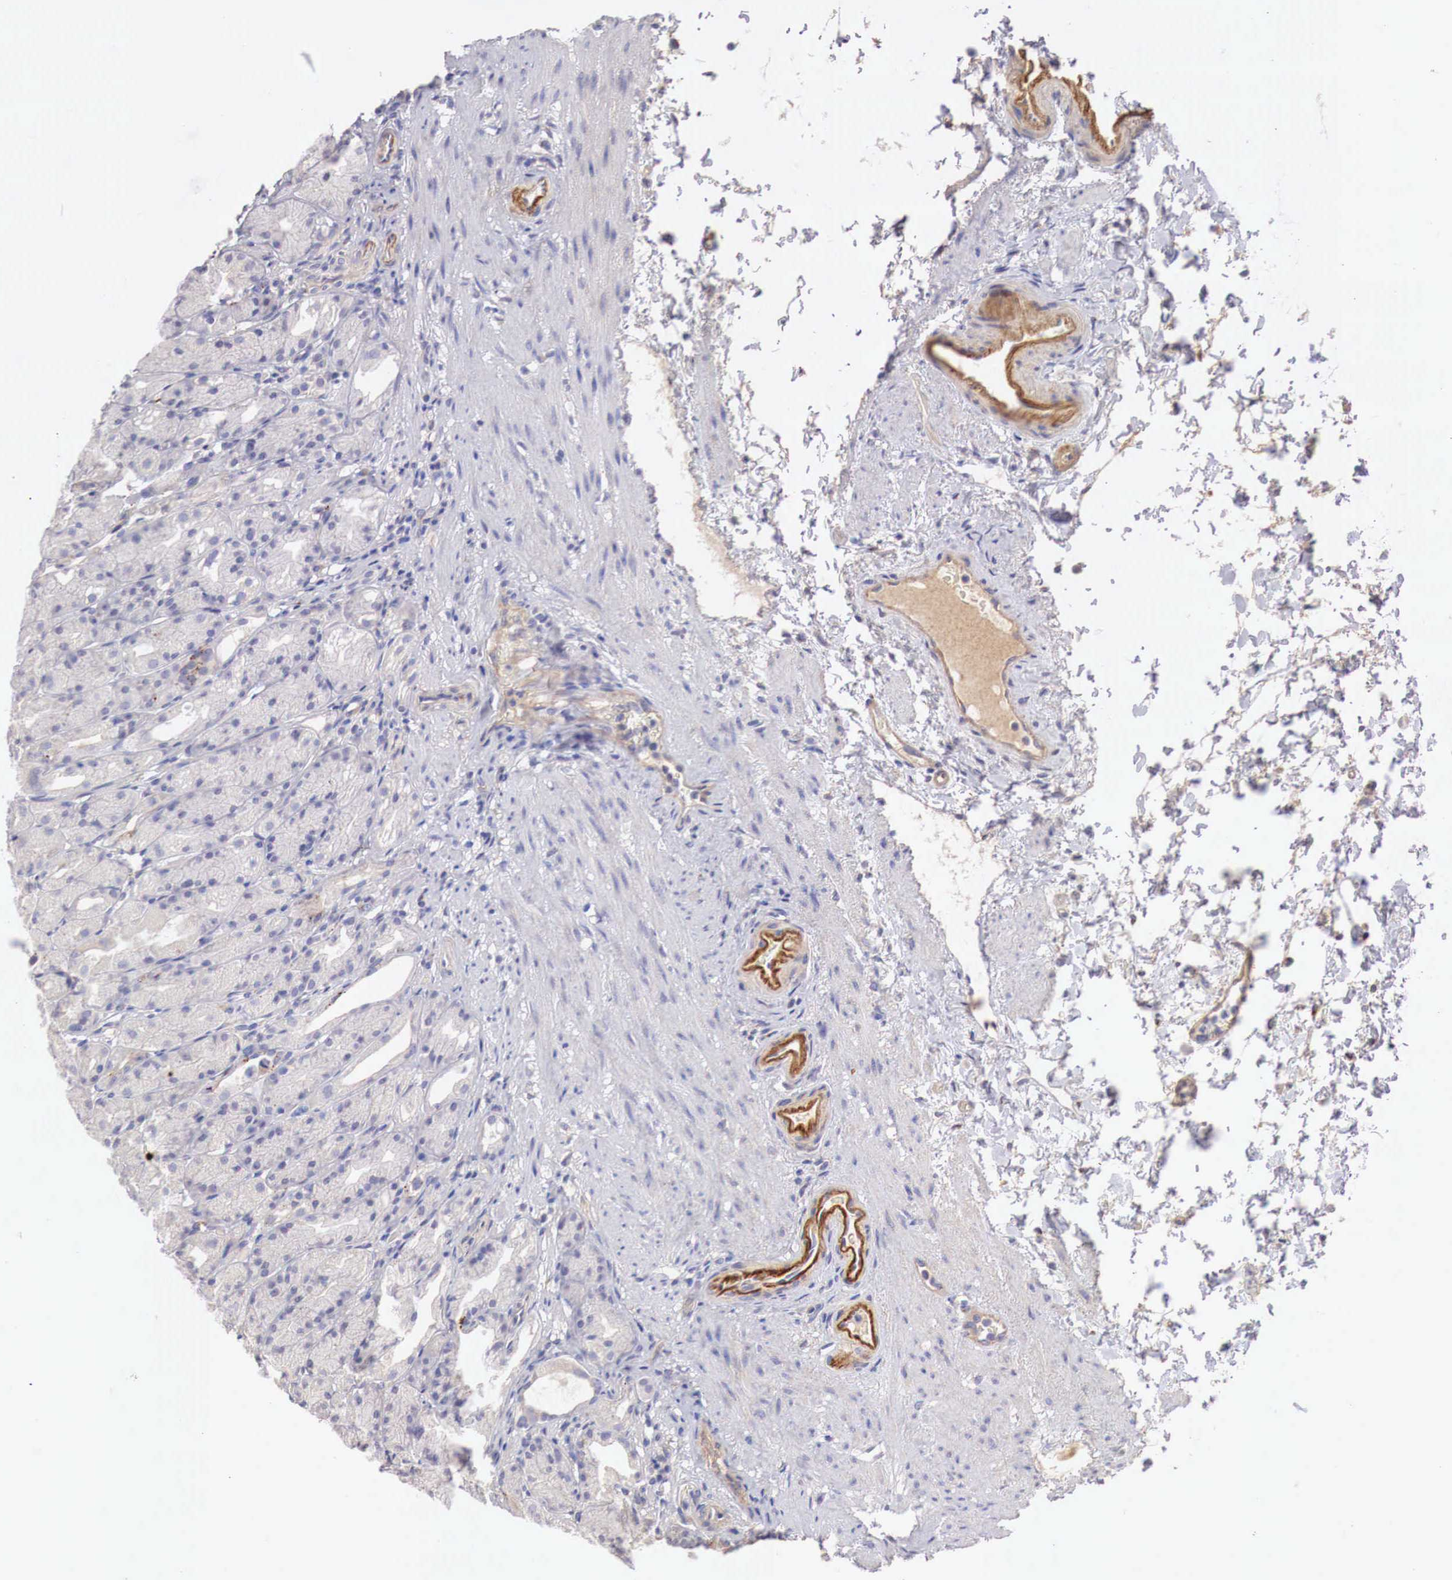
{"staining": {"intensity": "negative", "quantity": "none", "location": "none"}, "tissue": "stomach", "cell_type": "Glandular cells", "image_type": "normal", "snomed": [{"axis": "morphology", "description": "Normal tissue, NOS"}, {"axis": "topography", "description": "Stomach, upper"}], "caption": "Immunohistochemistry photomicrograph of normal stomach: human stomach stained with DAB displays no significant protein expression in glandular cells.", "gene": "KLHDC7B", "patient": {"sex": "female", "age": 75}}